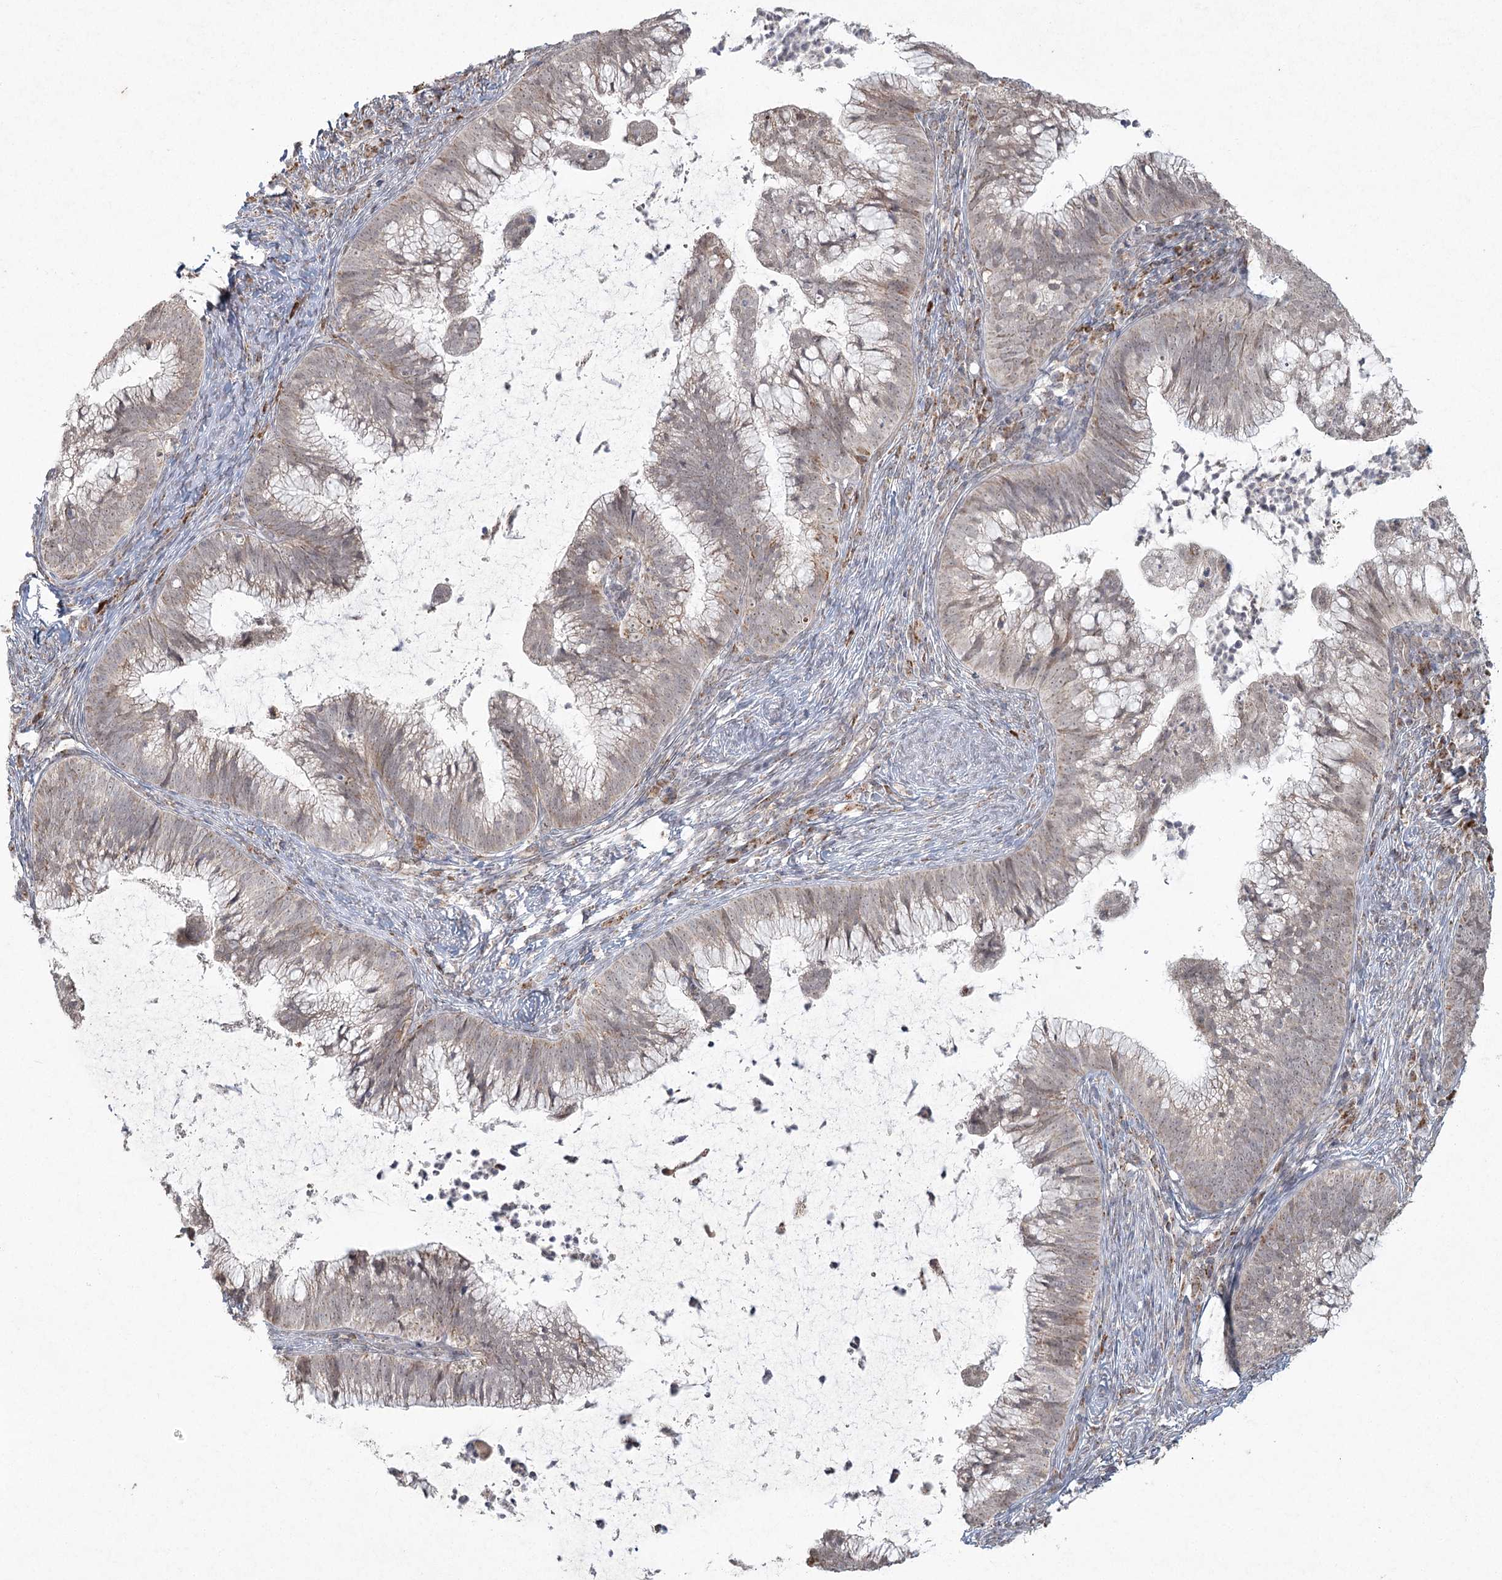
{"staining": {"intensity": "weak", "quantity": "<25%", "location": "cytoplasmic/membranous"}, "tissue": "cervical cancer", "cell_type": "Tumor cells", "image_type": "cancer", "snomed": [{"axis": "morphology", "description": "Adenocarcinoma, NOS"}, {"axis": "topography", "description": "Cervix"}], "caption": "Adenocarcinoma (cervical) was stained to show a protein in brown. There is no significant expression in tumor cells.", "gene": "LACTB", "patient": {"sex": "female", "age": 36}}